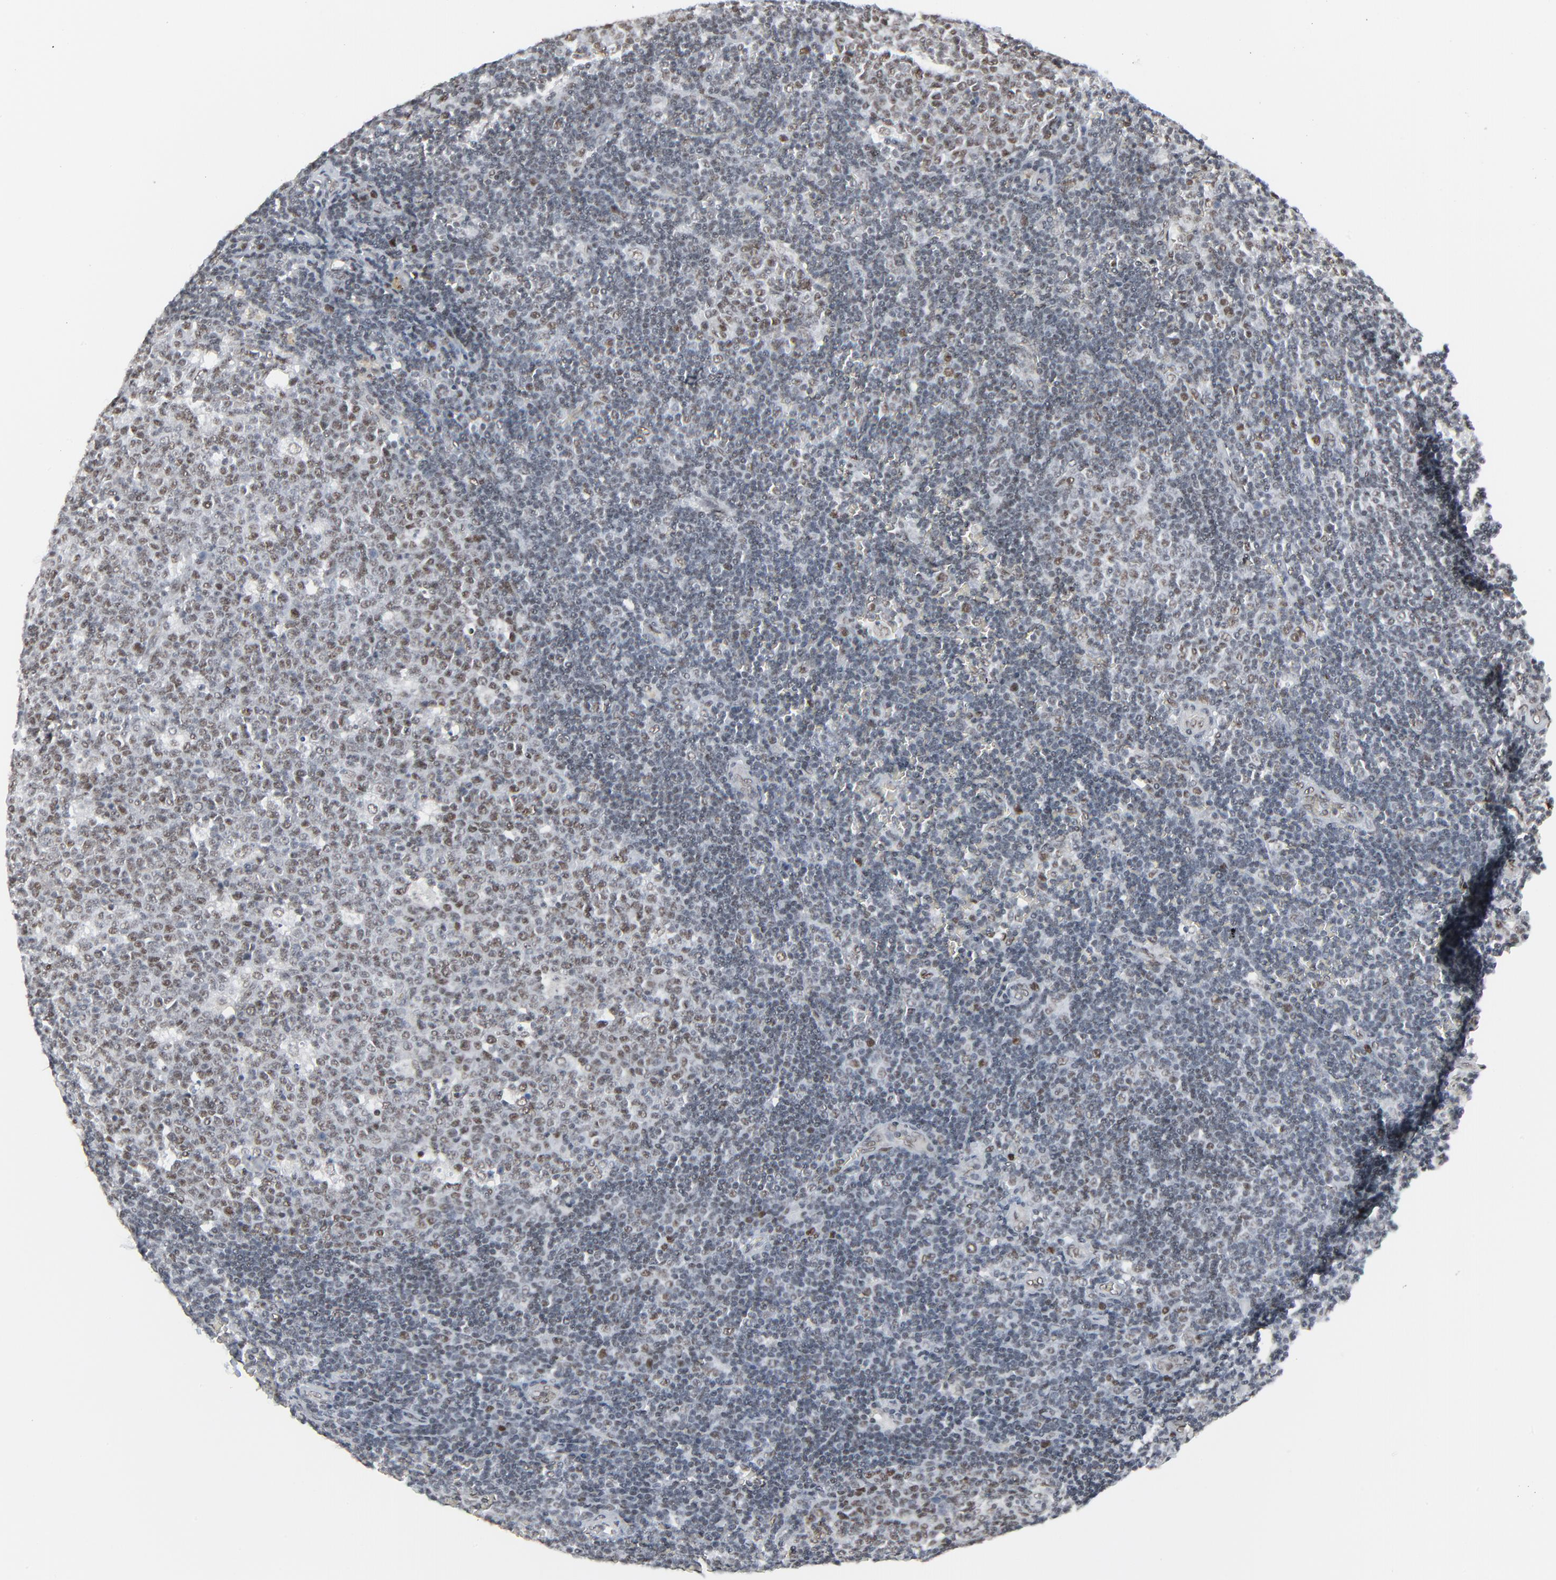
{"staining": {"intensity": "moderate", "quantity": "25%-75%", "location": "nuclear"}, "tissue": "lymph node", "cell_type": "Germinal center cells", "image_type": "normal", "snomed": [{"axis": "morphology", "description": "Normal tissue, NOS"}, {"axis": "topography", "description": "Lymph node"}, {"axis": "topography", "description": "Salivary gland"}], "caption": "Moderate nuclear expression is seen in approximately 25%-75% of germinal center cells in benign lymph node. (brown staining indicates protein expression, while blue staining denotes nuclei).", "gene": "FBXO28", "patient": {"sex": "male", "age": 8}}